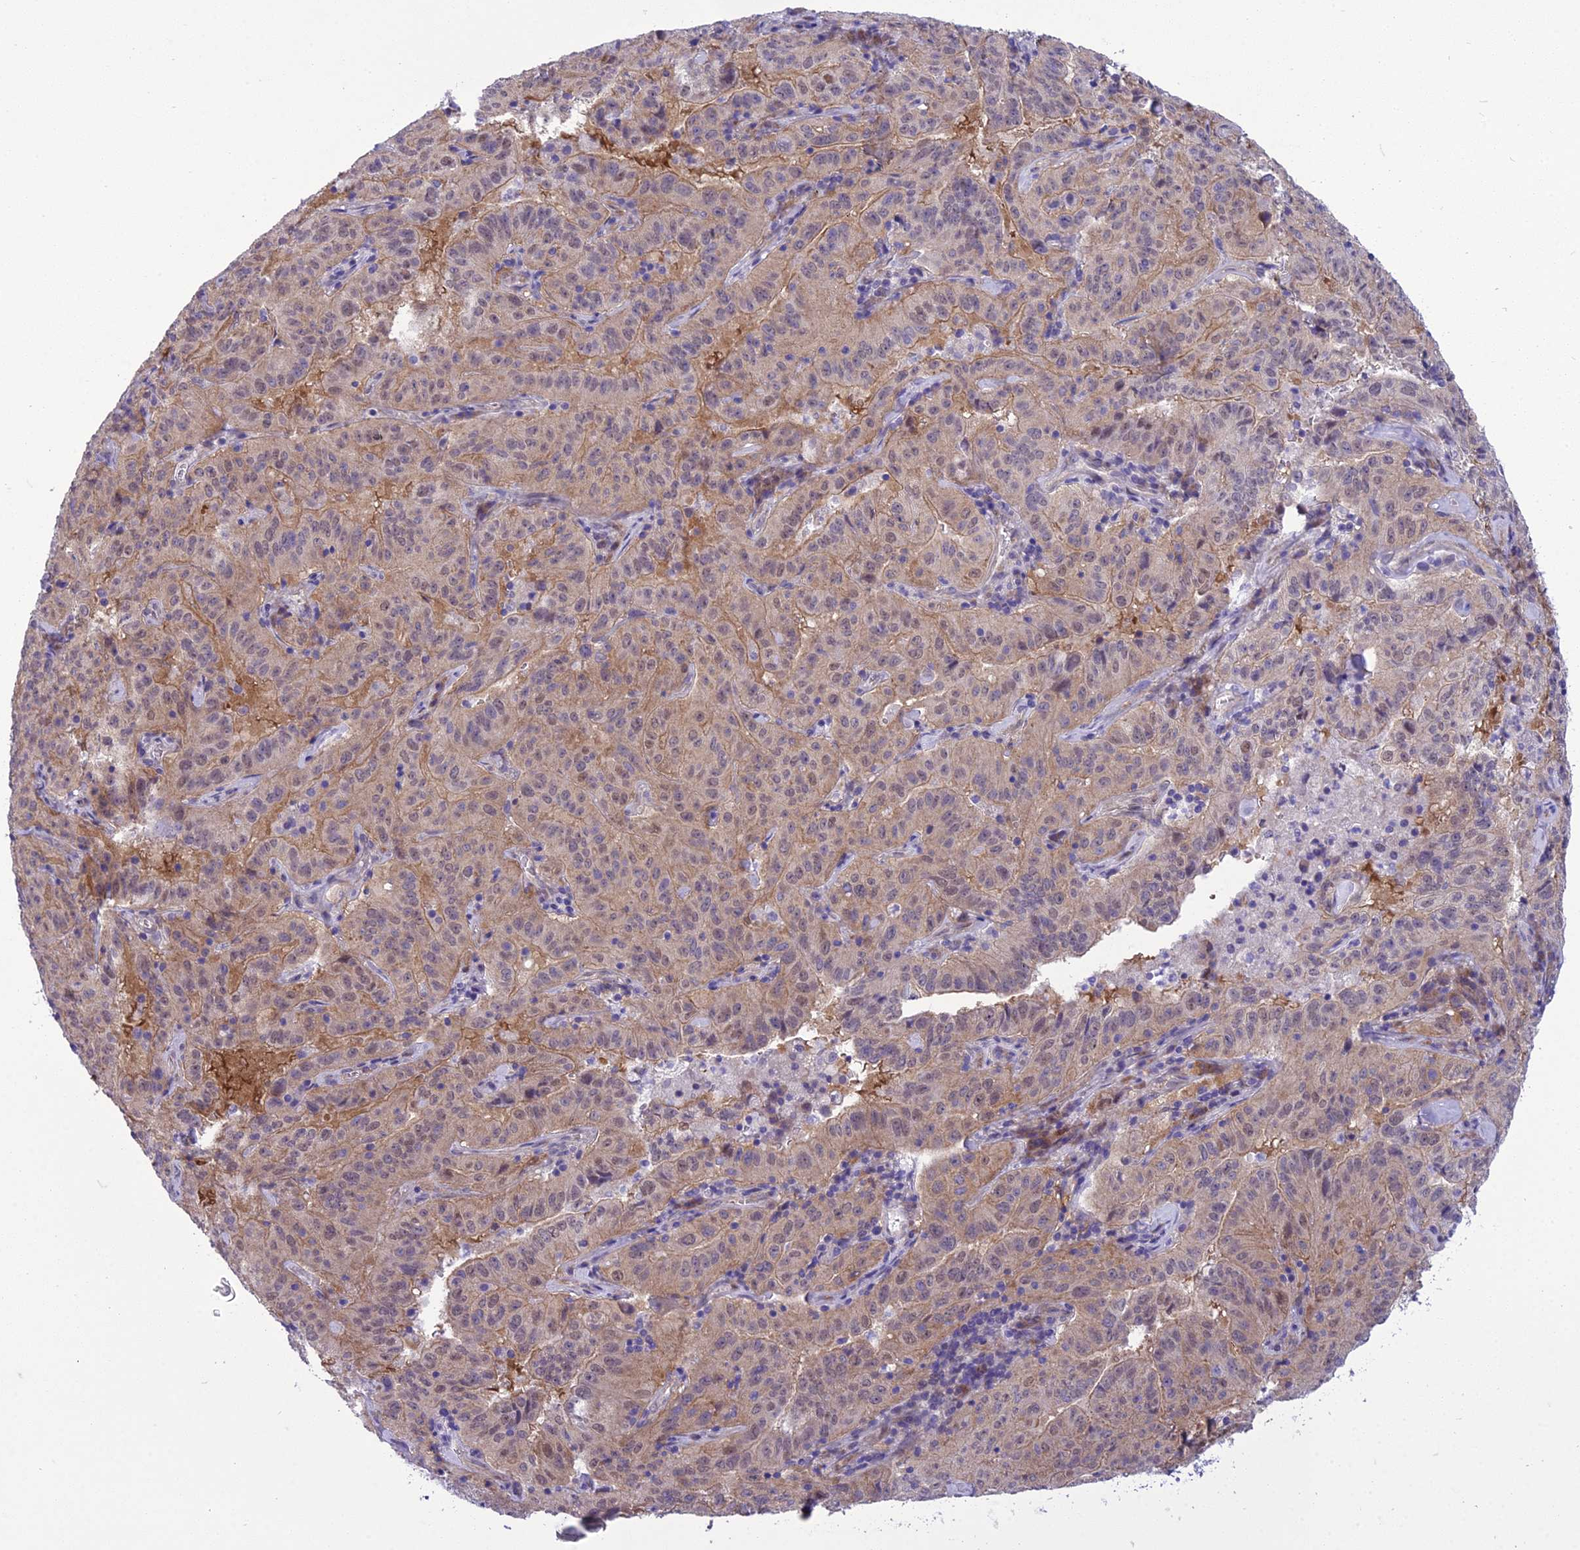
{"staining": {"intensity": "weak", "quantity": "<25%", "location": "cytoplasmic/membranous"}, "tissue": "pancreatic cancer", "cell_type": "Tumor cells", "image_type": "cancer", "snomed": [{"axis": "morphology", "description": "Adenocarcinoma, NOS"}, {"axis": "topography", "description": "Pancreas"}], "caption": "Immunohistochemistry (IHC) image of neoplastic tissue: human adenocarcinoma (pancreatic) stained with DAB displays no significant protein positivity in tumor cells.", "gene": "GAB4", "patient": {"sex": "male", "age": 63}}